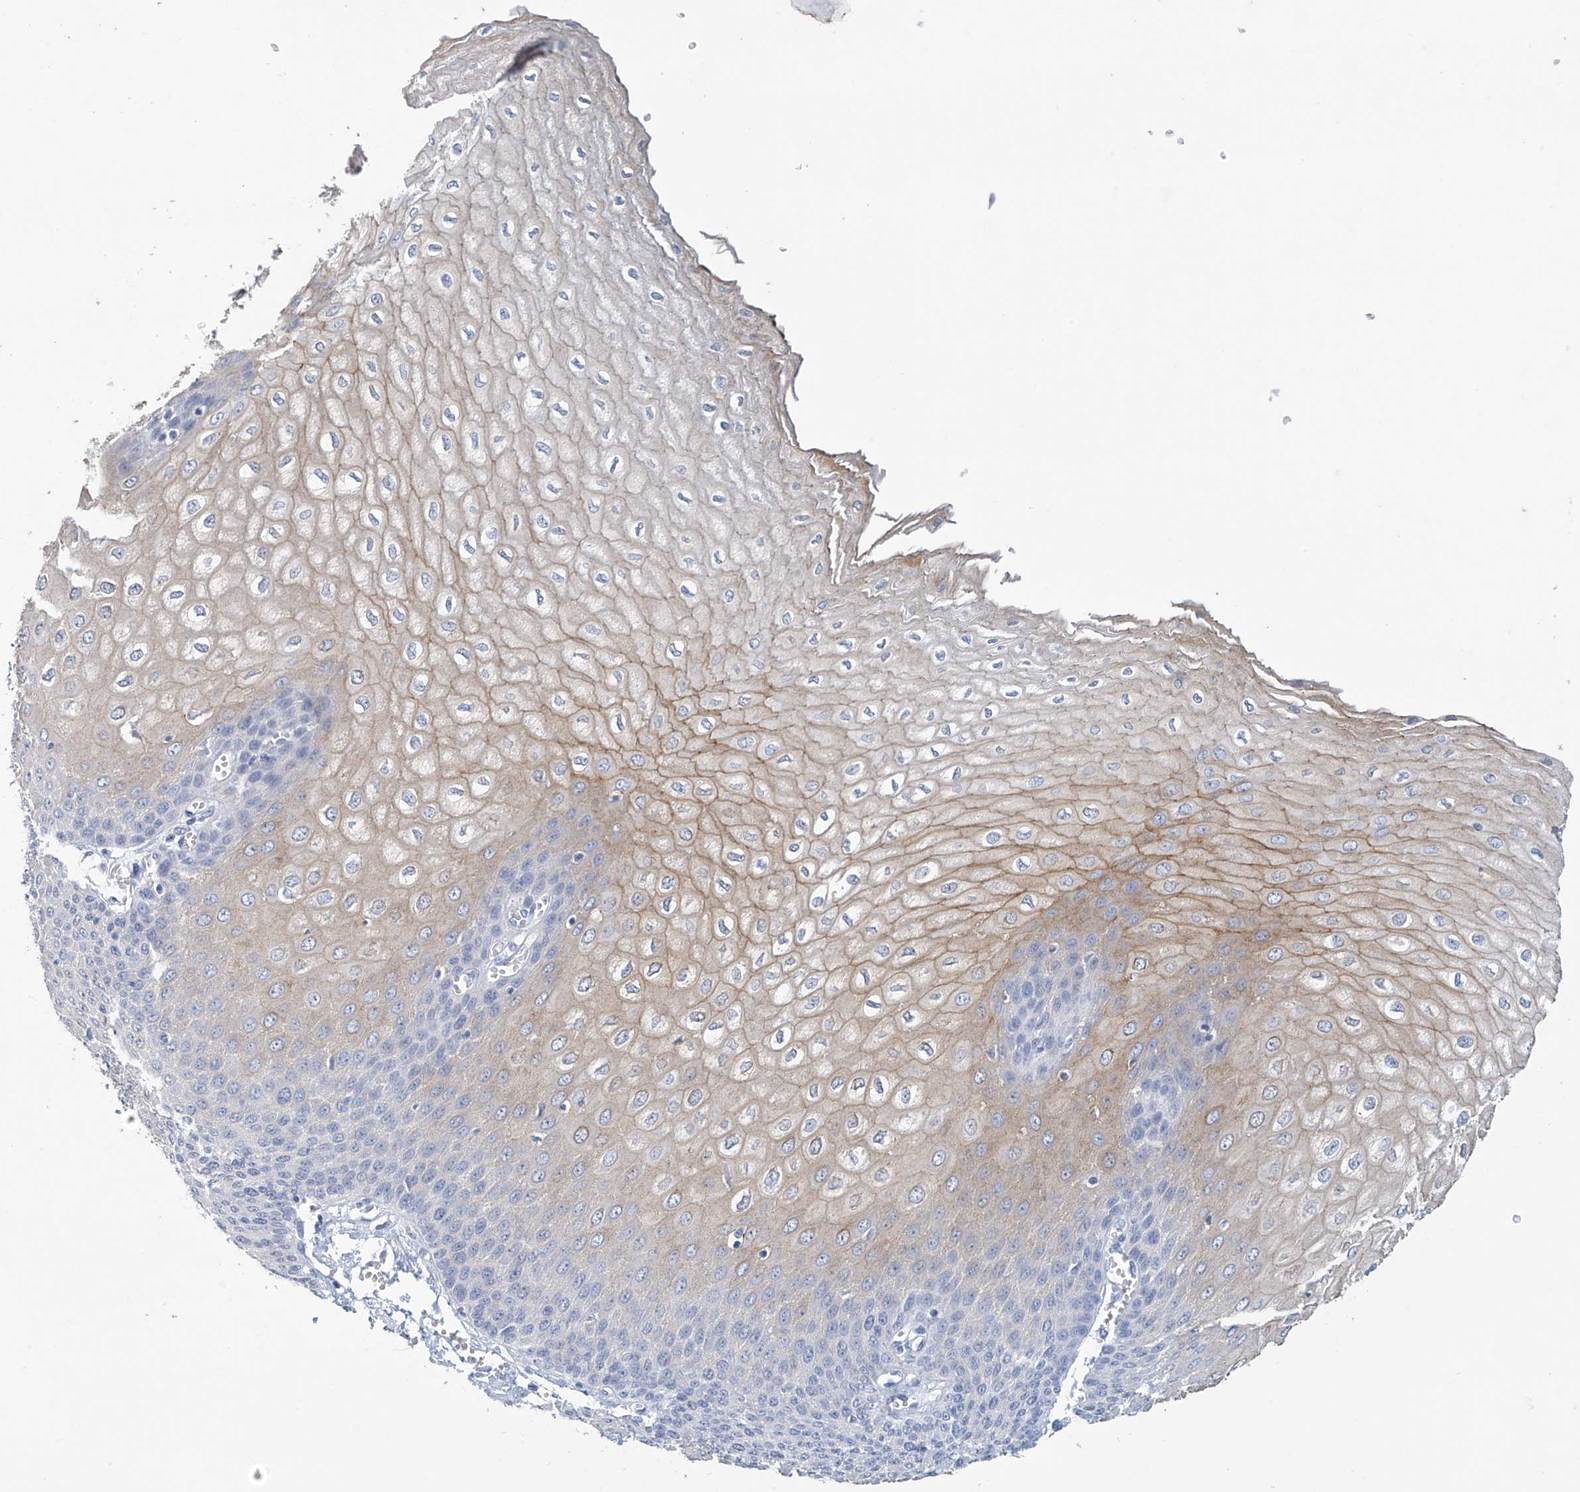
{"staining": {"intensity": "strong", "quantity": "<25%", "location": "cytoplasmic/membranous"}, "tissue": "esophagus", "cell_type": "Squamous epithelial cells", "image_type": "normal", "snomed": [{"axis": "morphology", "description": "Normal tissue, NOS"}, {"axis": "topography", "description": "Esophagus"}], "caption": "Approximately <25% of squamous epithelial cells in benign human esophagus exhibit strong cytoplasmic/membranous protein staining as visualized by brown immunohistochemical staining.", "gene": "DSP", "patient": {"sex": "male", "age": 60}}